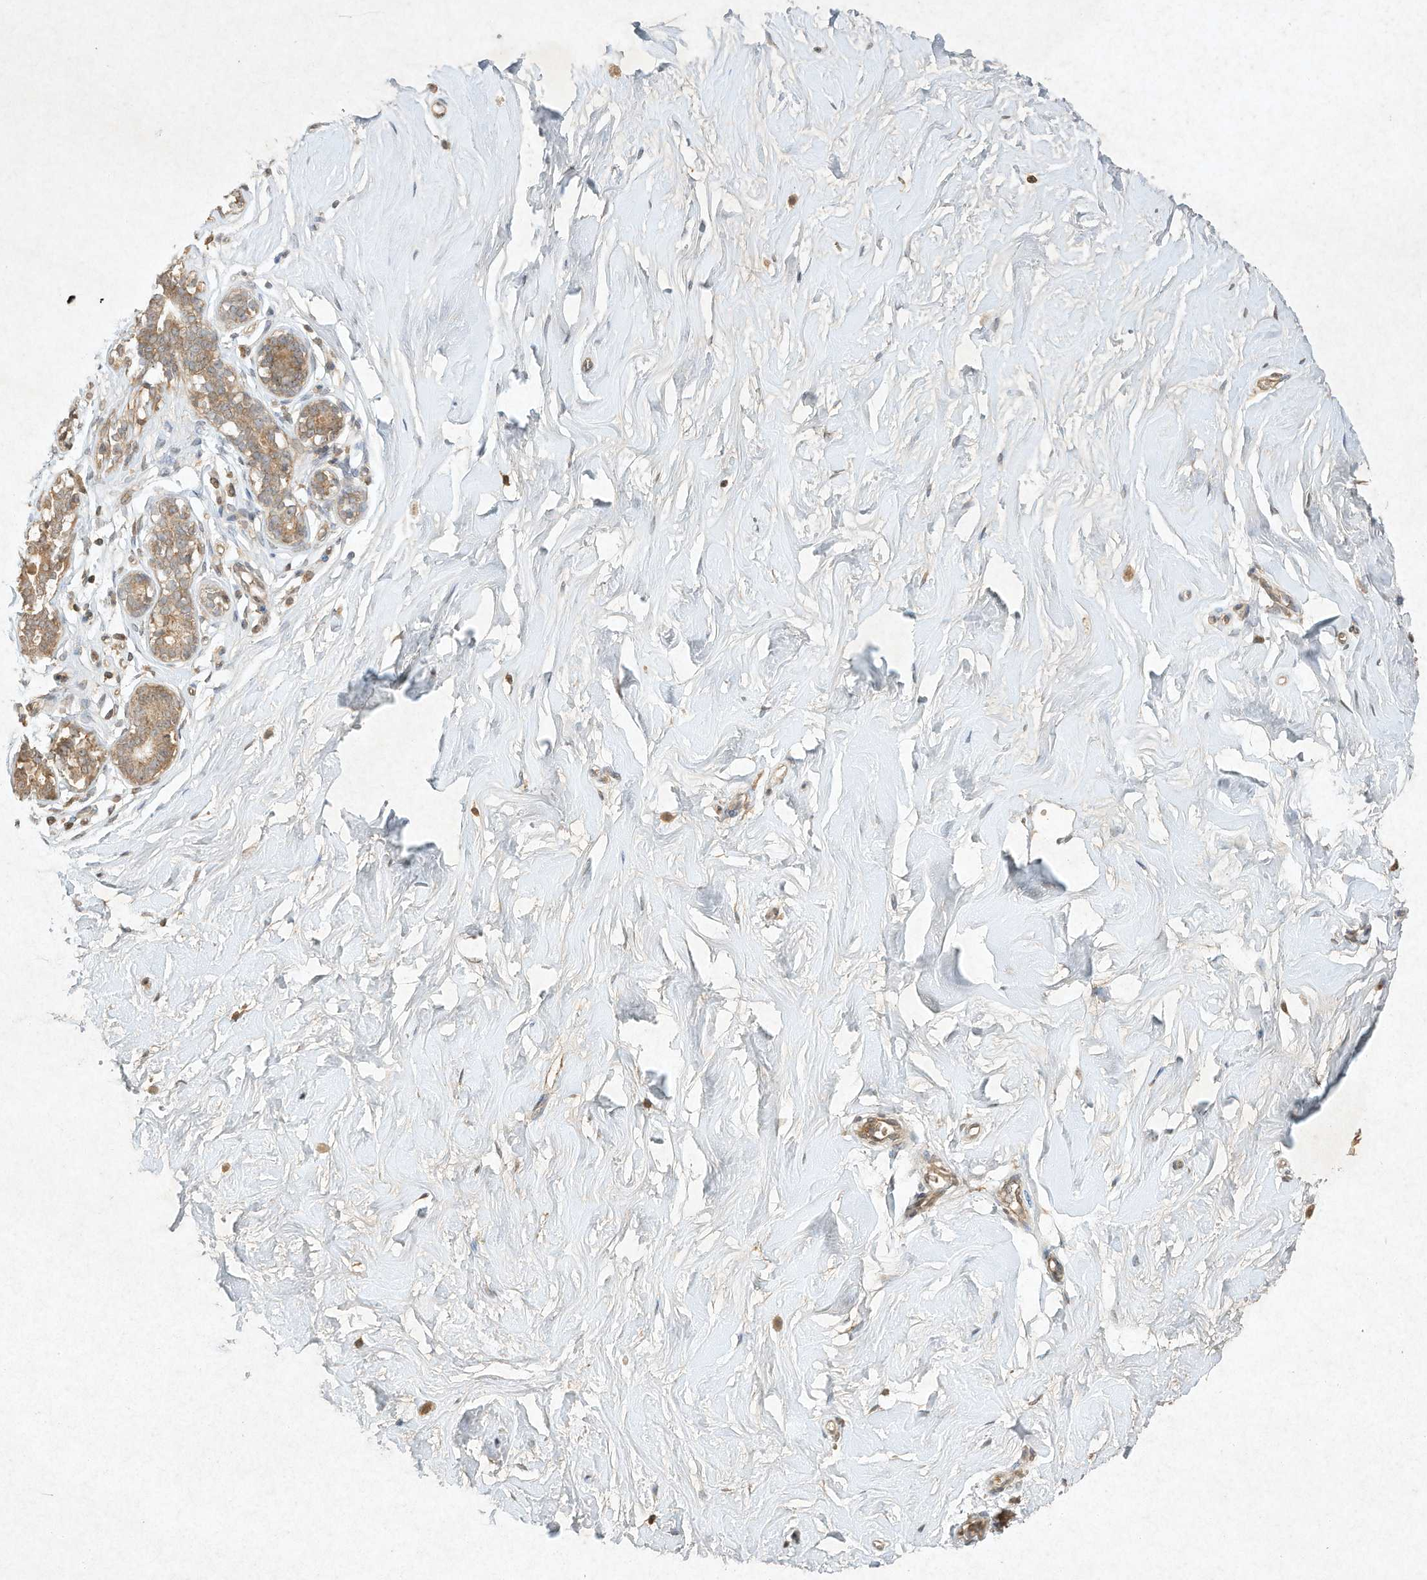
{"staining": {"intensity": "weak", "quantity": ">75%", "location": "cytoplasmic/membranous"}, "tissue": "breast", "cell_type": "Adipocytes", "image_type": "normal", "snomed": [{"axis": "morphology", "description": "Normal tissue, NOS"}, {"axis": "morphology", "description": "Adenoma, NOS"}, {"axis": "topography", "description": "Breast"}], "caption": "The photomicrograph exhibits immunohistochemical staining of unremarkable breast. There is weak cytoplasmic/membranous expression is seen in approximately >75% of adipocytes.", "gene": "BTRC", "patient": {"sex": "female", "age": 23}}